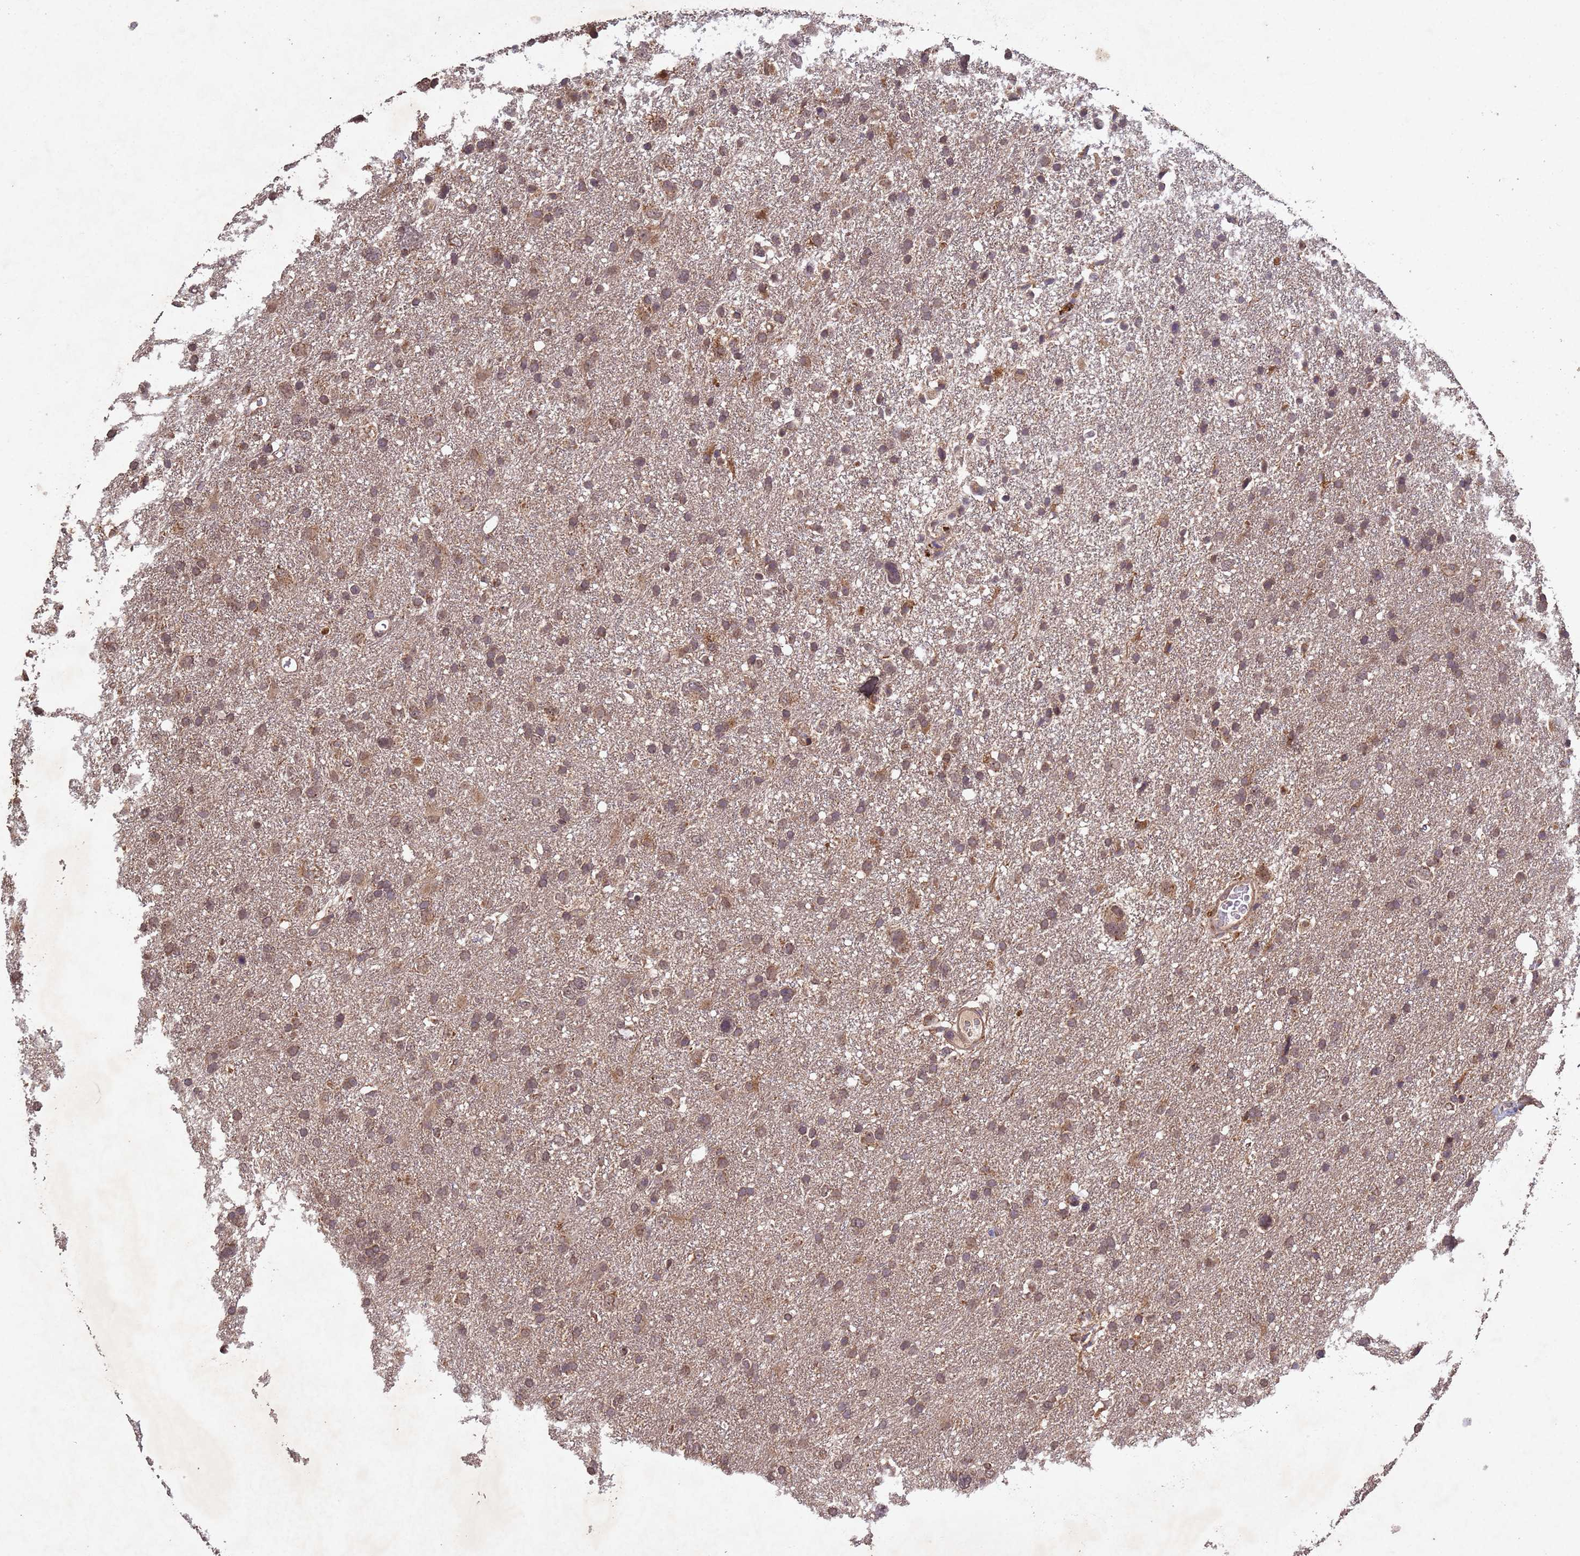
{"staining": {"intensity": "moderate", "quantity": ">75%", "location": "cytoplasmic/membranous"}, "tissue": "glioma", "cell_type": "Tumor cells", "image_type": "cancer", "snomed": [{"axis": "morphology", "description": "Glioma, malignant, High grade"}, {"axis": "topography", "description": "Brain"}], "caption": "Malignant high-grade glioma stained with immunohistochemistry (IHC) displays moderate cytoplasmic/membranous positivity in approximately >75% of tumor cells.", "gene": "FASTKD1", "patient": {"sex": "male", "age": 61}}